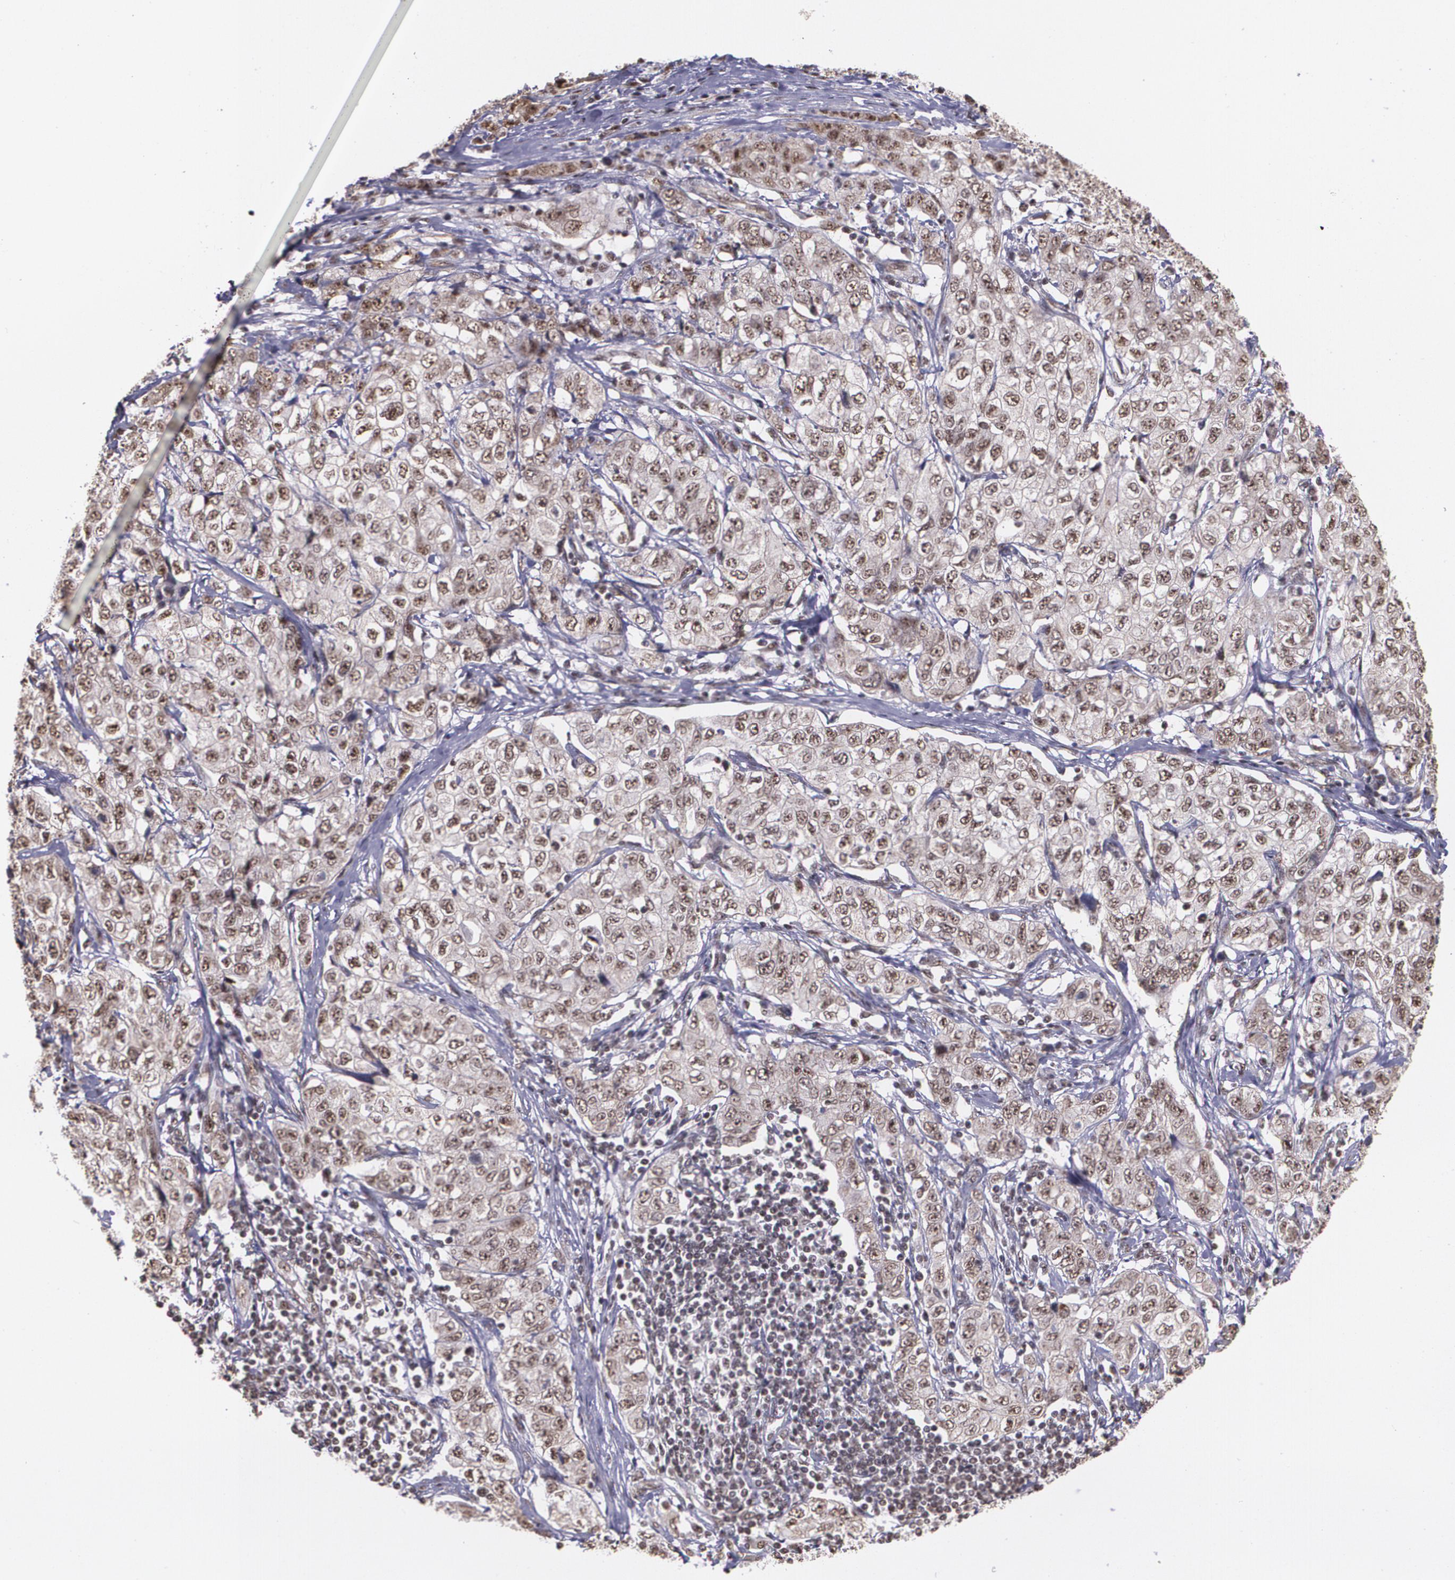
{"staining": {"intensity": "moderate", "quantity": ">75%", "location": "cytoplasmic/membranous,nuclear"}, "tissue": "stomach cancer", "cell_type": "Tumor cells", "image_type": "cancer", "snomed": [{"axis": "morphology", "description": "Adenocarcinoma, NOS"}, {"axis": "topography", "description": "Stomach"}], "caption": "Stomach adenocarcinoma tissue demonstrates moderate cytoplasmic/membranous and nuclear staining in about >75% of tumor cells, visualized by immunohistochemistry. (brown staining indicates protein expression, while blue staining denotes nuclei).", "gene": "C6orf15", "patient": {"sex": "male", "age": 48}}